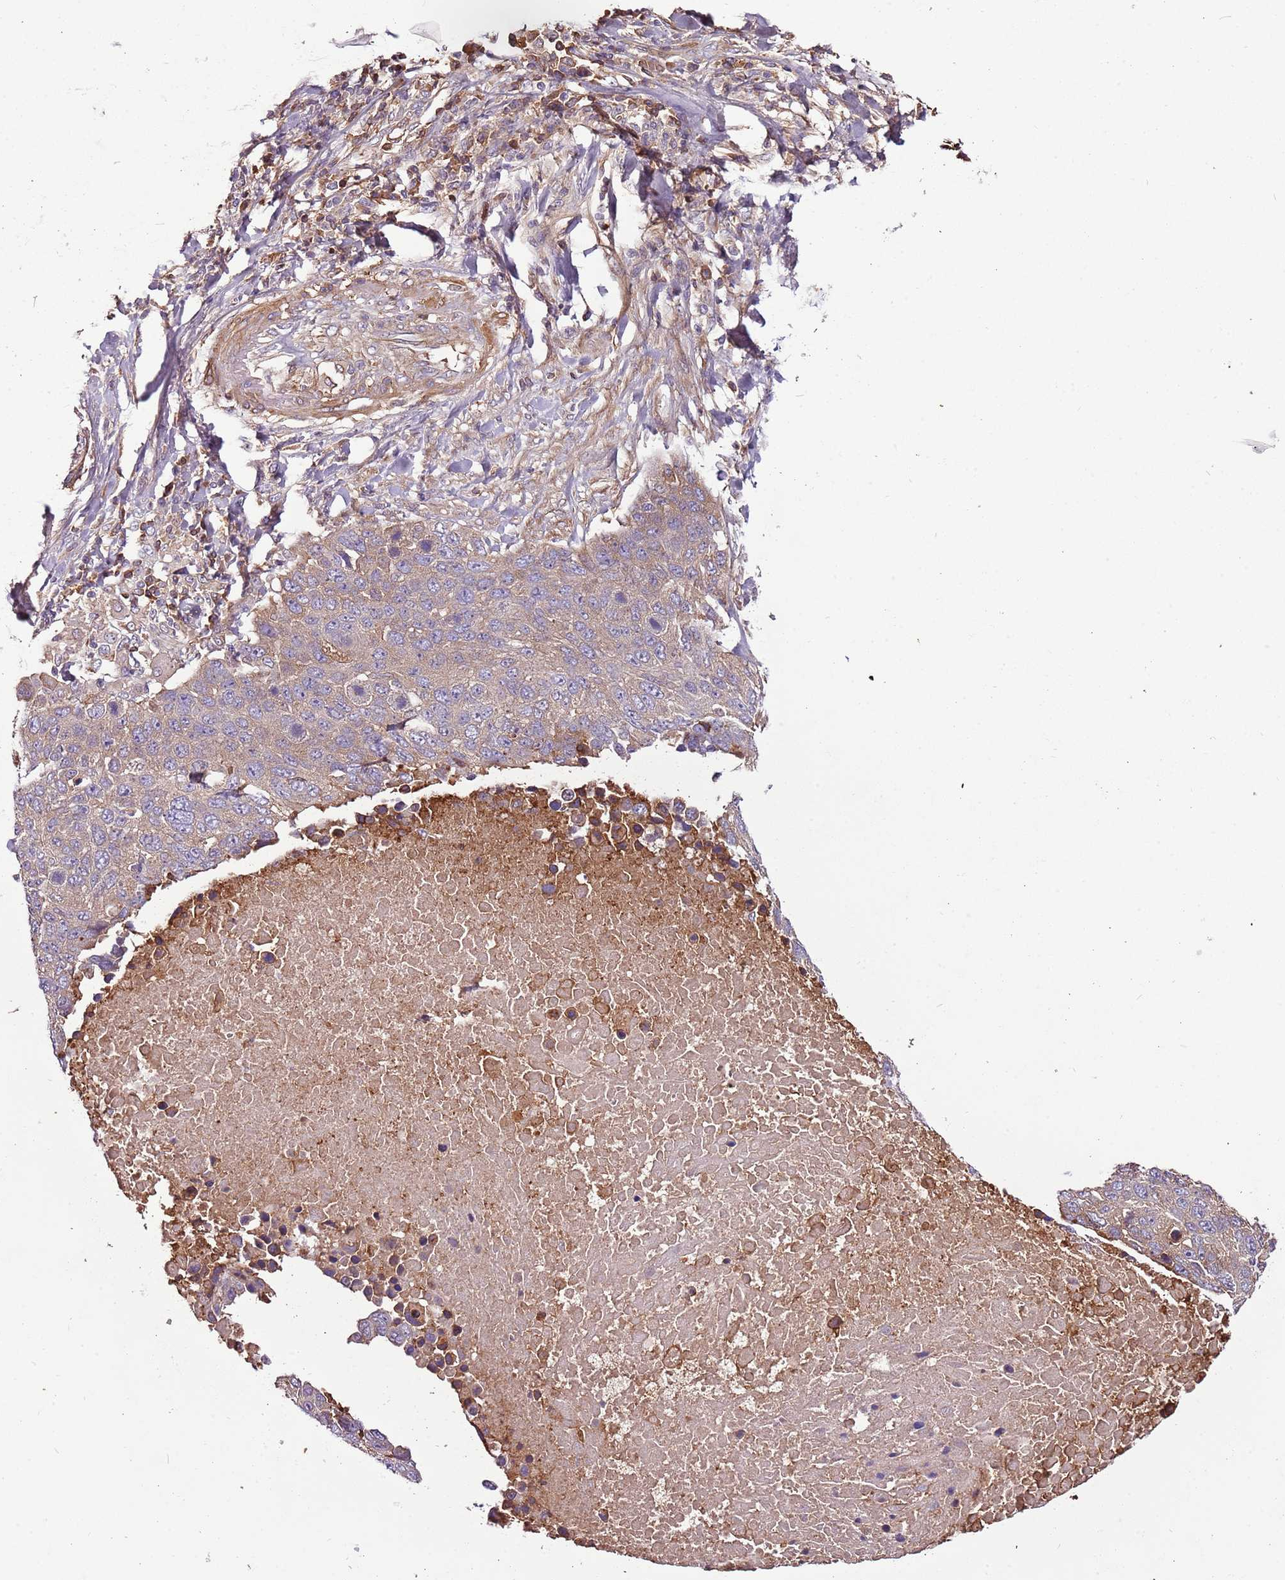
{"staining": {"intensity": "weak", "quantity": ">75%", "location": "cytoplasmic/membranous"}, "tissue": "lung cancer", "cell_type": "Tumor cells", "image_type": "cancer", "snomed": [{"axis": "morphology", "description": "Normal tissue, NOS"}, {"axis": "morphology", "description": "Squamous cell carcinoma, NOS"}, {"axis": "topography", "description": "Lymph node"}, {"axis": "topography", "description": "Lung"}], "caption": "High-power microscopy captured an immunohistochemistry image of lung cancer (squamous cell carcinoma), revealing weak cytoplasmic/membranous expression in about >75% of tumor cells. (DAB (3,3'-diaminobenzidine) IHC with brightfield microscopy, high magnification).", "gene": "DENR", "patient": {"sex": "male", "age": 66}}